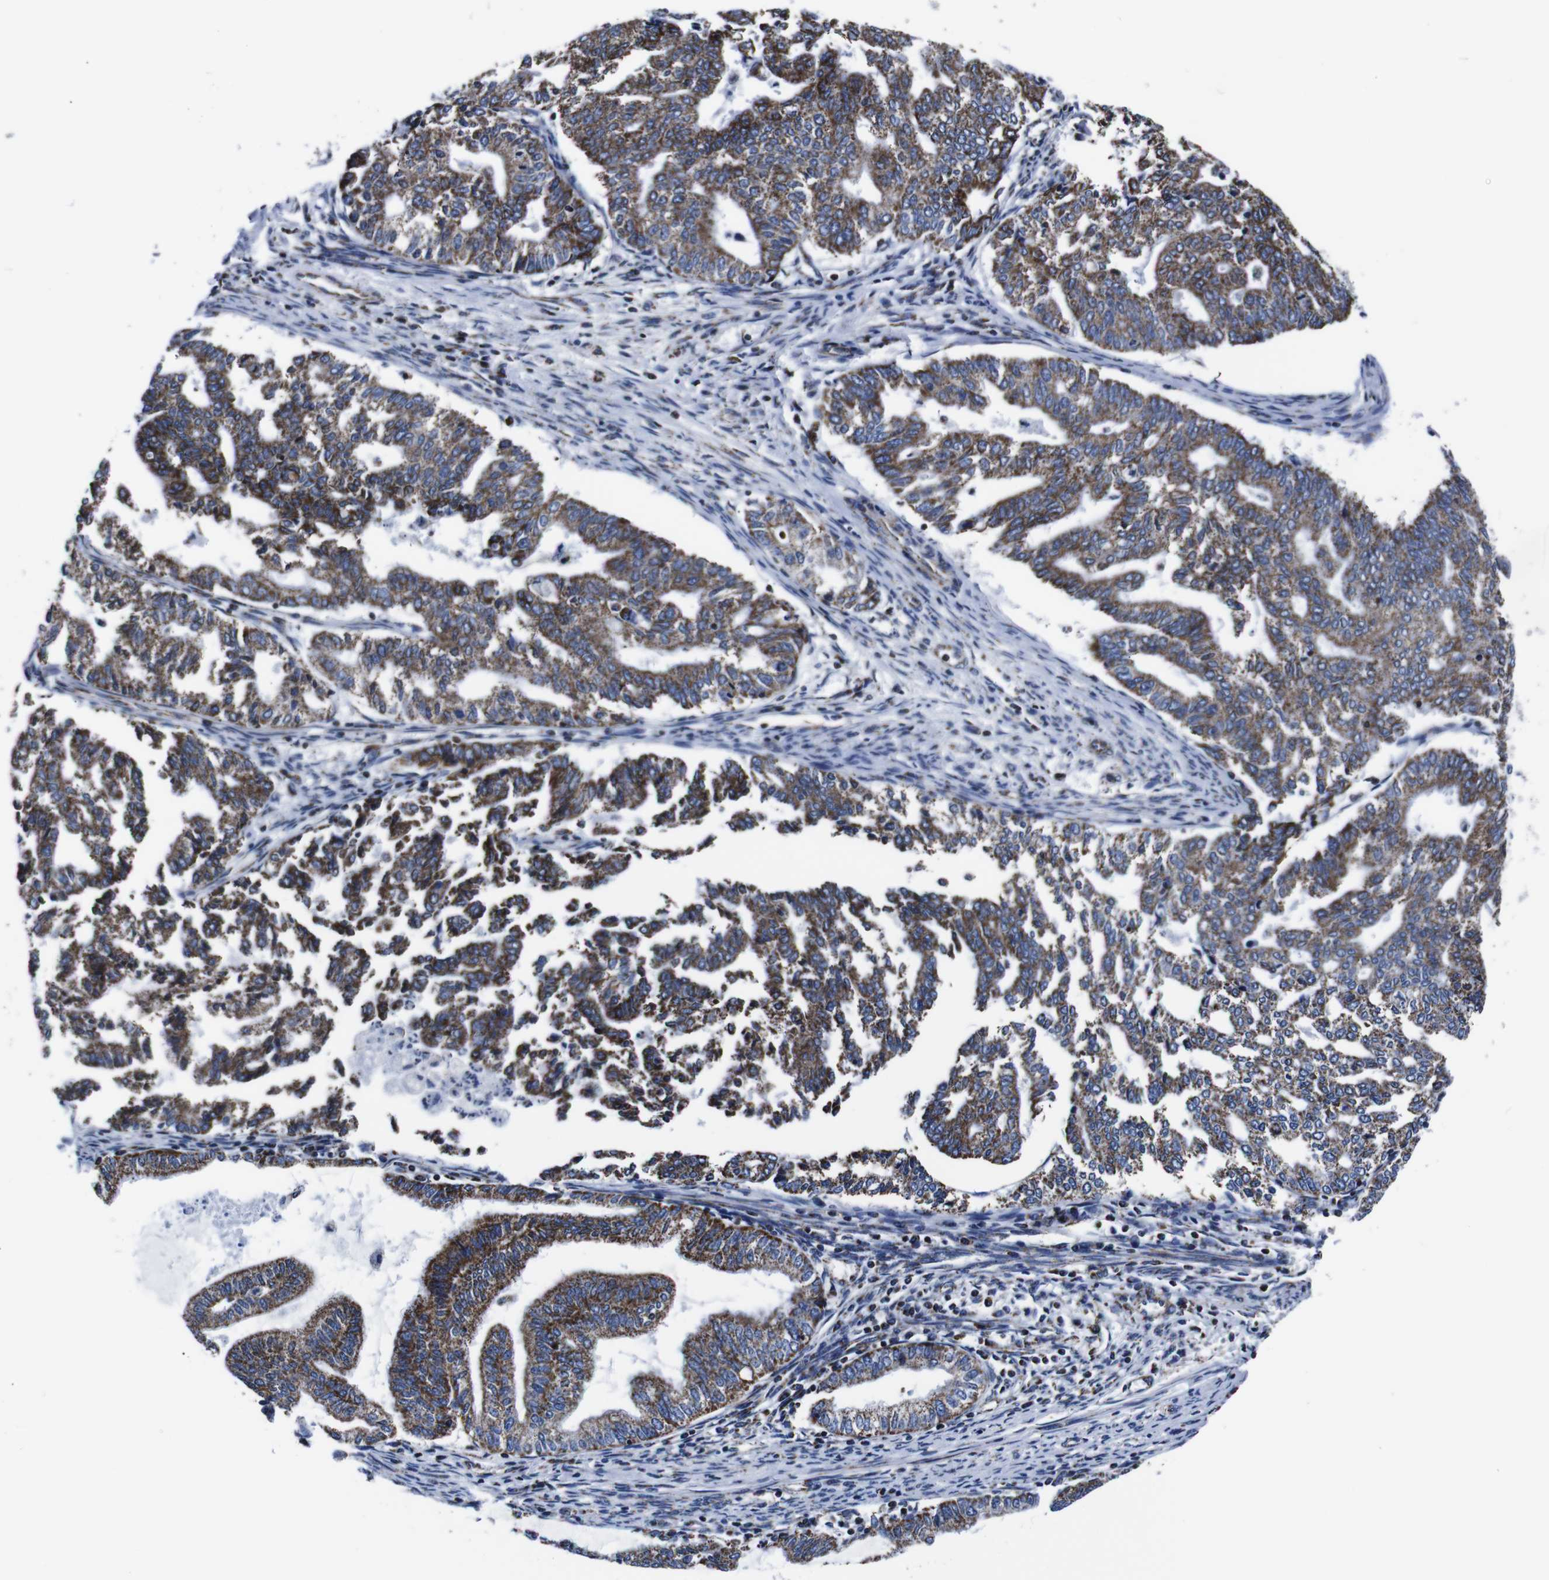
{"staining": {"intensity": "strong", "quantity": ">75%", "location": "cytoplasmic/membranous"}, "tissue": "endometrial cancer", "cell_type": "Tumor cells", "image_type": "cancer", "snomed": [{"axis": "morphology", "description": "Adenocarcinoma, NOS"}, {"axis": "topography", "description": "Endometrium"}], "caption": "IHC staining of endometrial adenocarcinoma, which shows high levels of strong cytoplasmic/membranous positivity in approximately >75% of tumor cells indicating strong cytoplasmic/membranous protein expression. The staining was performed using DAB (3,3'-diaminobenzidine) (brown) for protein detection and nuclei were counterstained in hematoxylin (blue).", "gene": "FKBP9", "patient": {"sex": "female", "age": 79}}